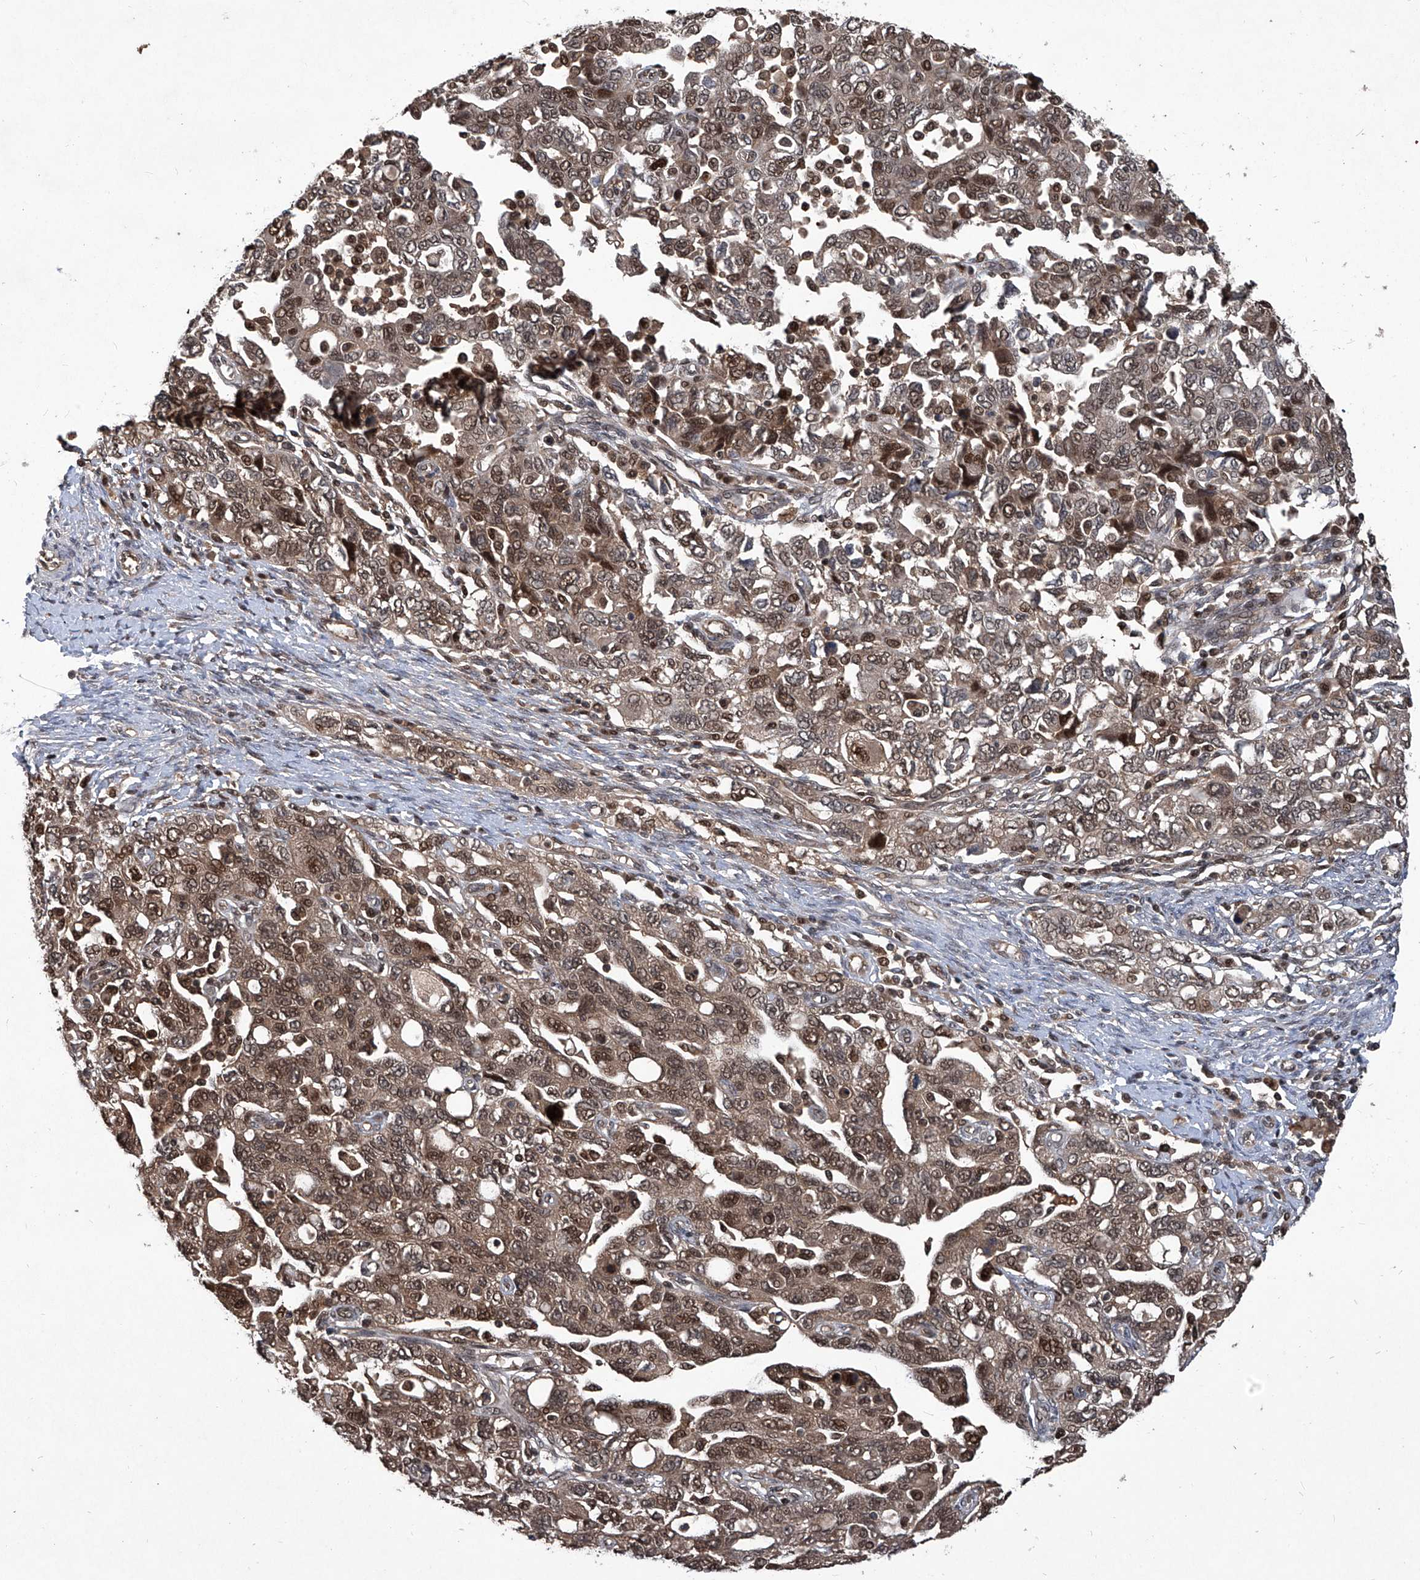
{"staining": {"intensity": "moderate", "quantity": ">75%", "location": "cytoplasmic/membranous,nuclear"}, "tissue": "ovarian cancer", "cell_type": "Tumor cells", "image_type": "cancer", "snomed": [{"axis": "morphology", "description": "Carcinoma, NOS"}, {"axis": "morphology", "description": "Cystadenocarcinoma, serous, NOS"}, {"axis": "topography", "description": "Ovary"}], "caption": "A brown stain highlights moderate cytoplasmic/membranous and nuclear expression of a protein in human ovarian cancer tumor cells.", "gene": "PSMB1", "patient": {"sex": "female", "age": 69}}